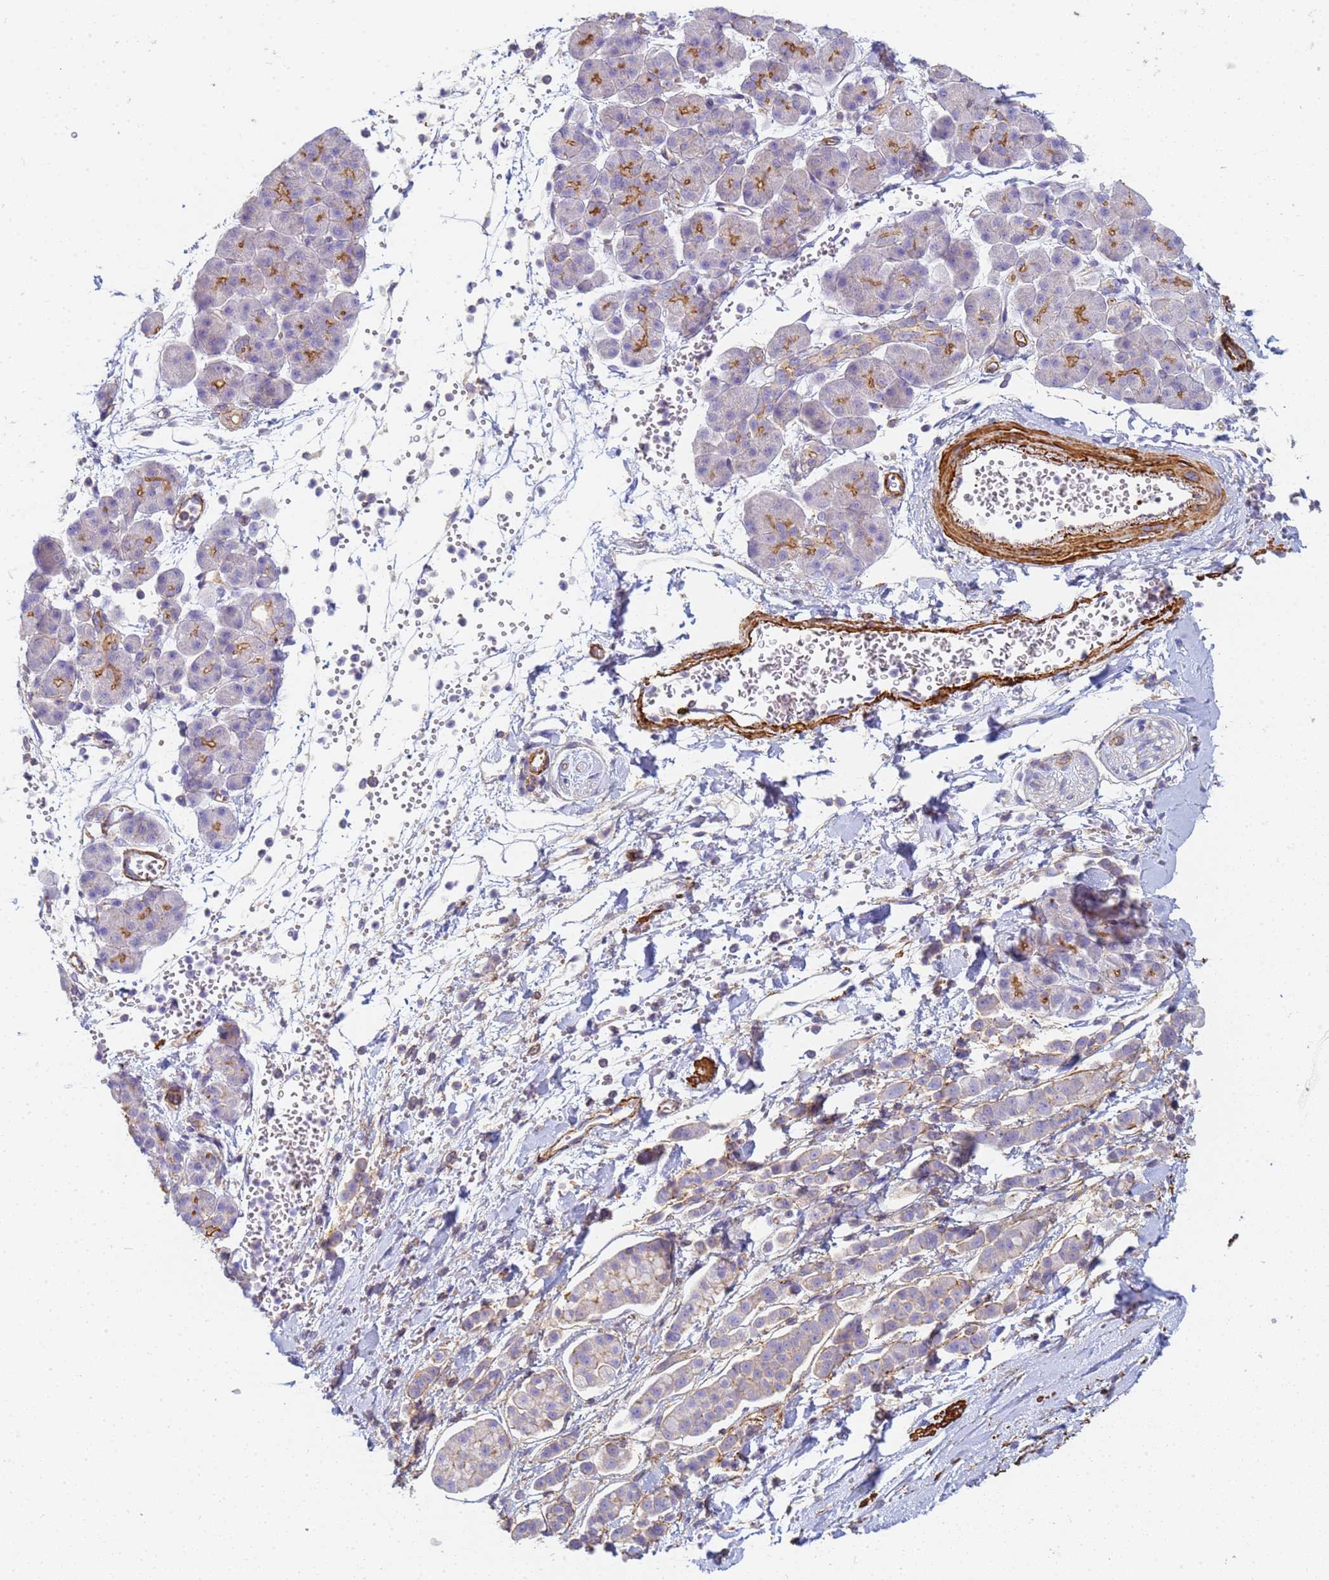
{"staining": {"intensity": "weak", "quantity": "25%-75%", "location": "cytoplasmic/membranous"}, "tissue": "pancreatic cancer", "cell_type": "Tumor cells", "image_type": "cancer", "snomed": [{"axis": "morphology", "description": "Normal tissue, NOS"}, {"axis": "morphology", "description": "Adenocarcinoma, NOS"}, {"axis": "topography", "description": "Pancreas"}], "caption": "Immunohistochemistry (DAB) staining of human pancreatic cancer (adenocarcinoma) exhibits weak cytoplasmic/membranous protein staining in about 25%-75% of tumor cells.", "gene": "TPM1", "patient": {"sex": "female", "age": 64}}